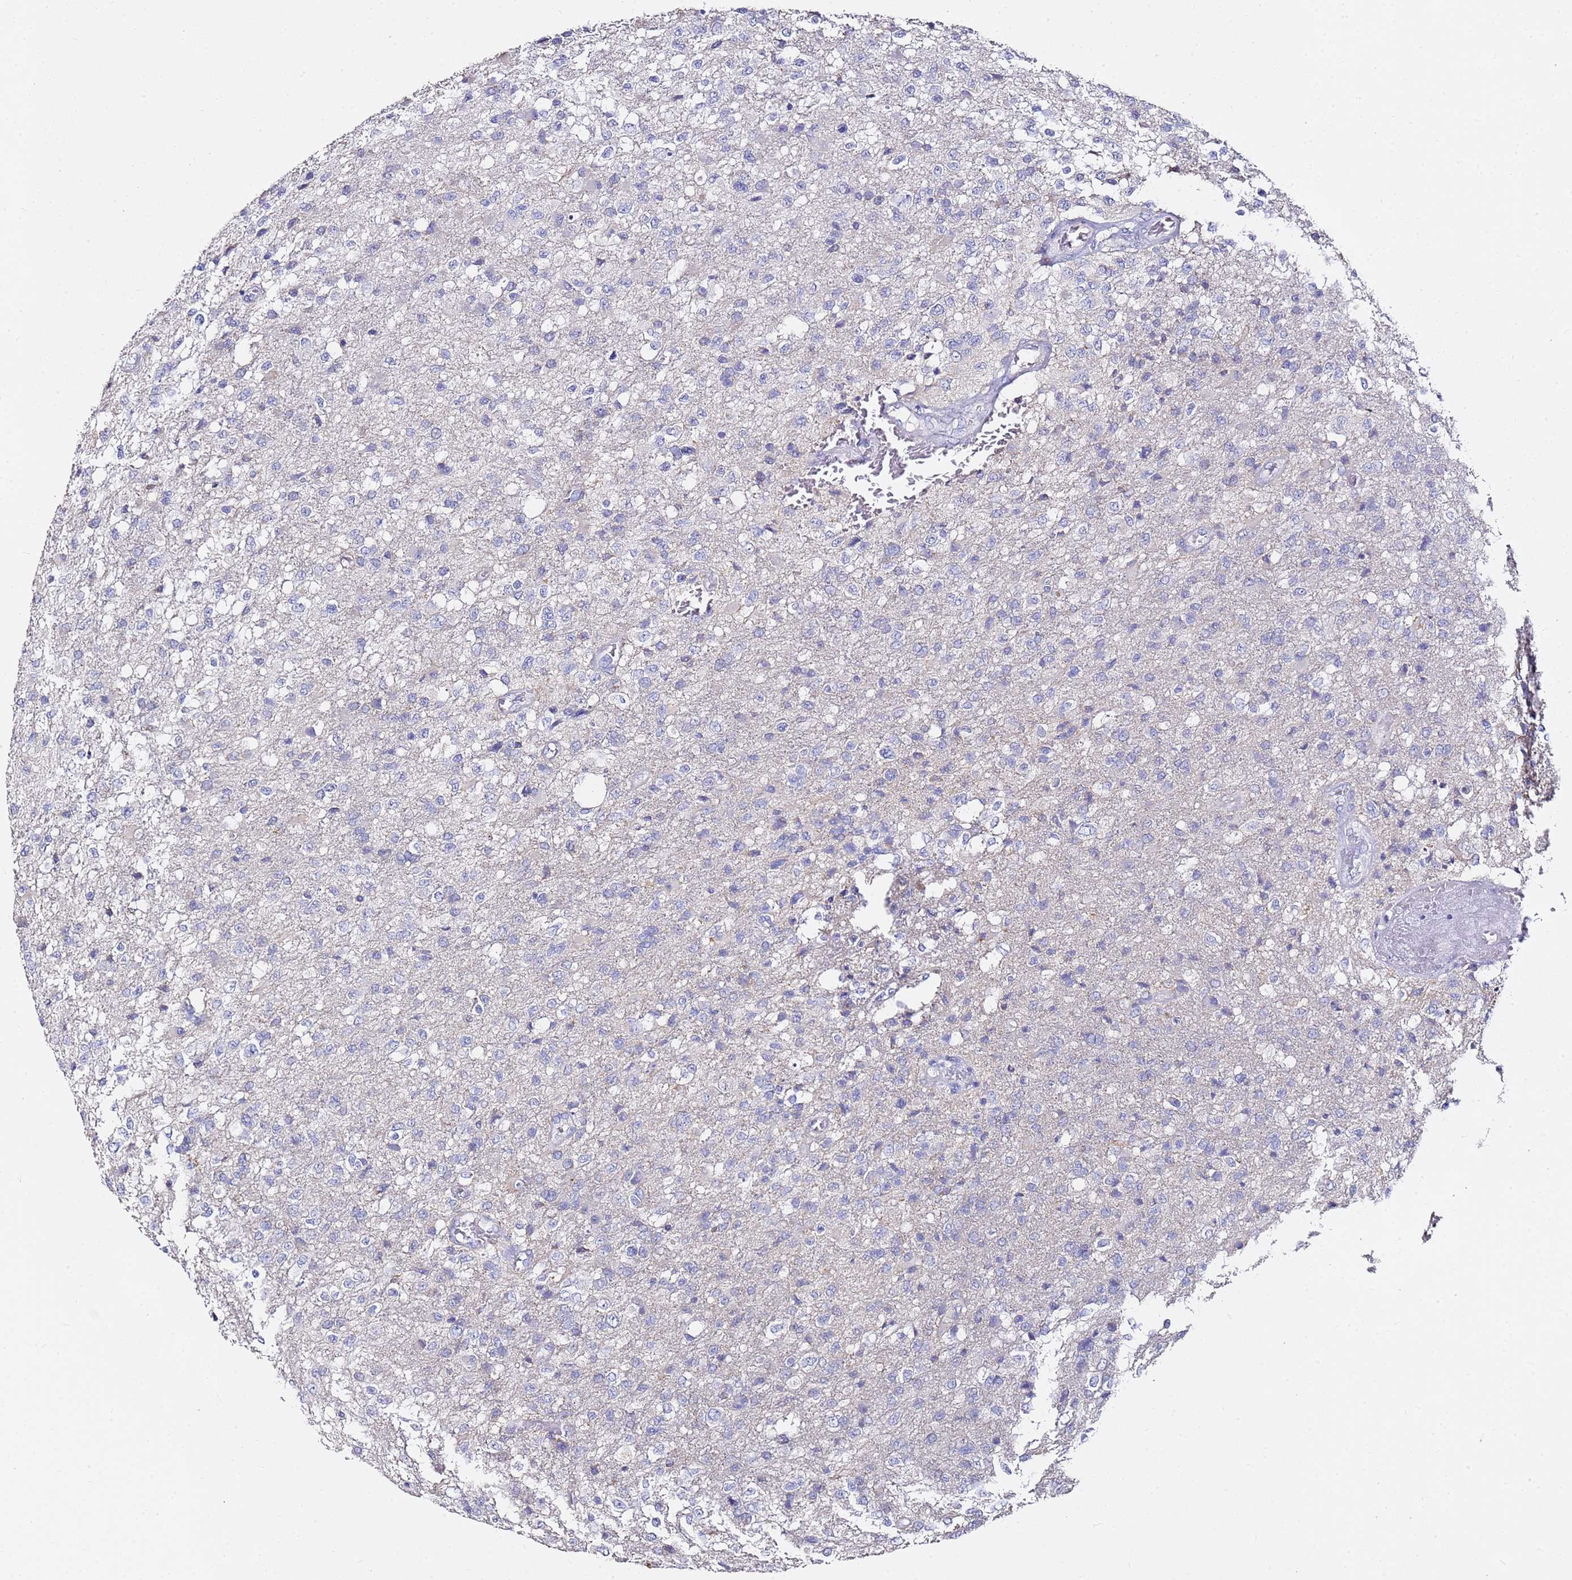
{"staining": {"intensity": "negative", "quantity": "none", "location": "none"}, "tissue": "glioma", "cell_type": "Tumor cells", "image_type": "cancer", "snomed": [{"axis": "morphology", "description": "Glioma, malignant, High grade"}, {"axis": "topography", "description": "Brain"}], "caption": "Immunohistochemistry (IHC) image of neoplastic tissue: human glioma stained with DAB shows no significant protein positivity in tumor cells.", "gene": "MYBPC3", "patient": {"sex": "female", "age": 74}}